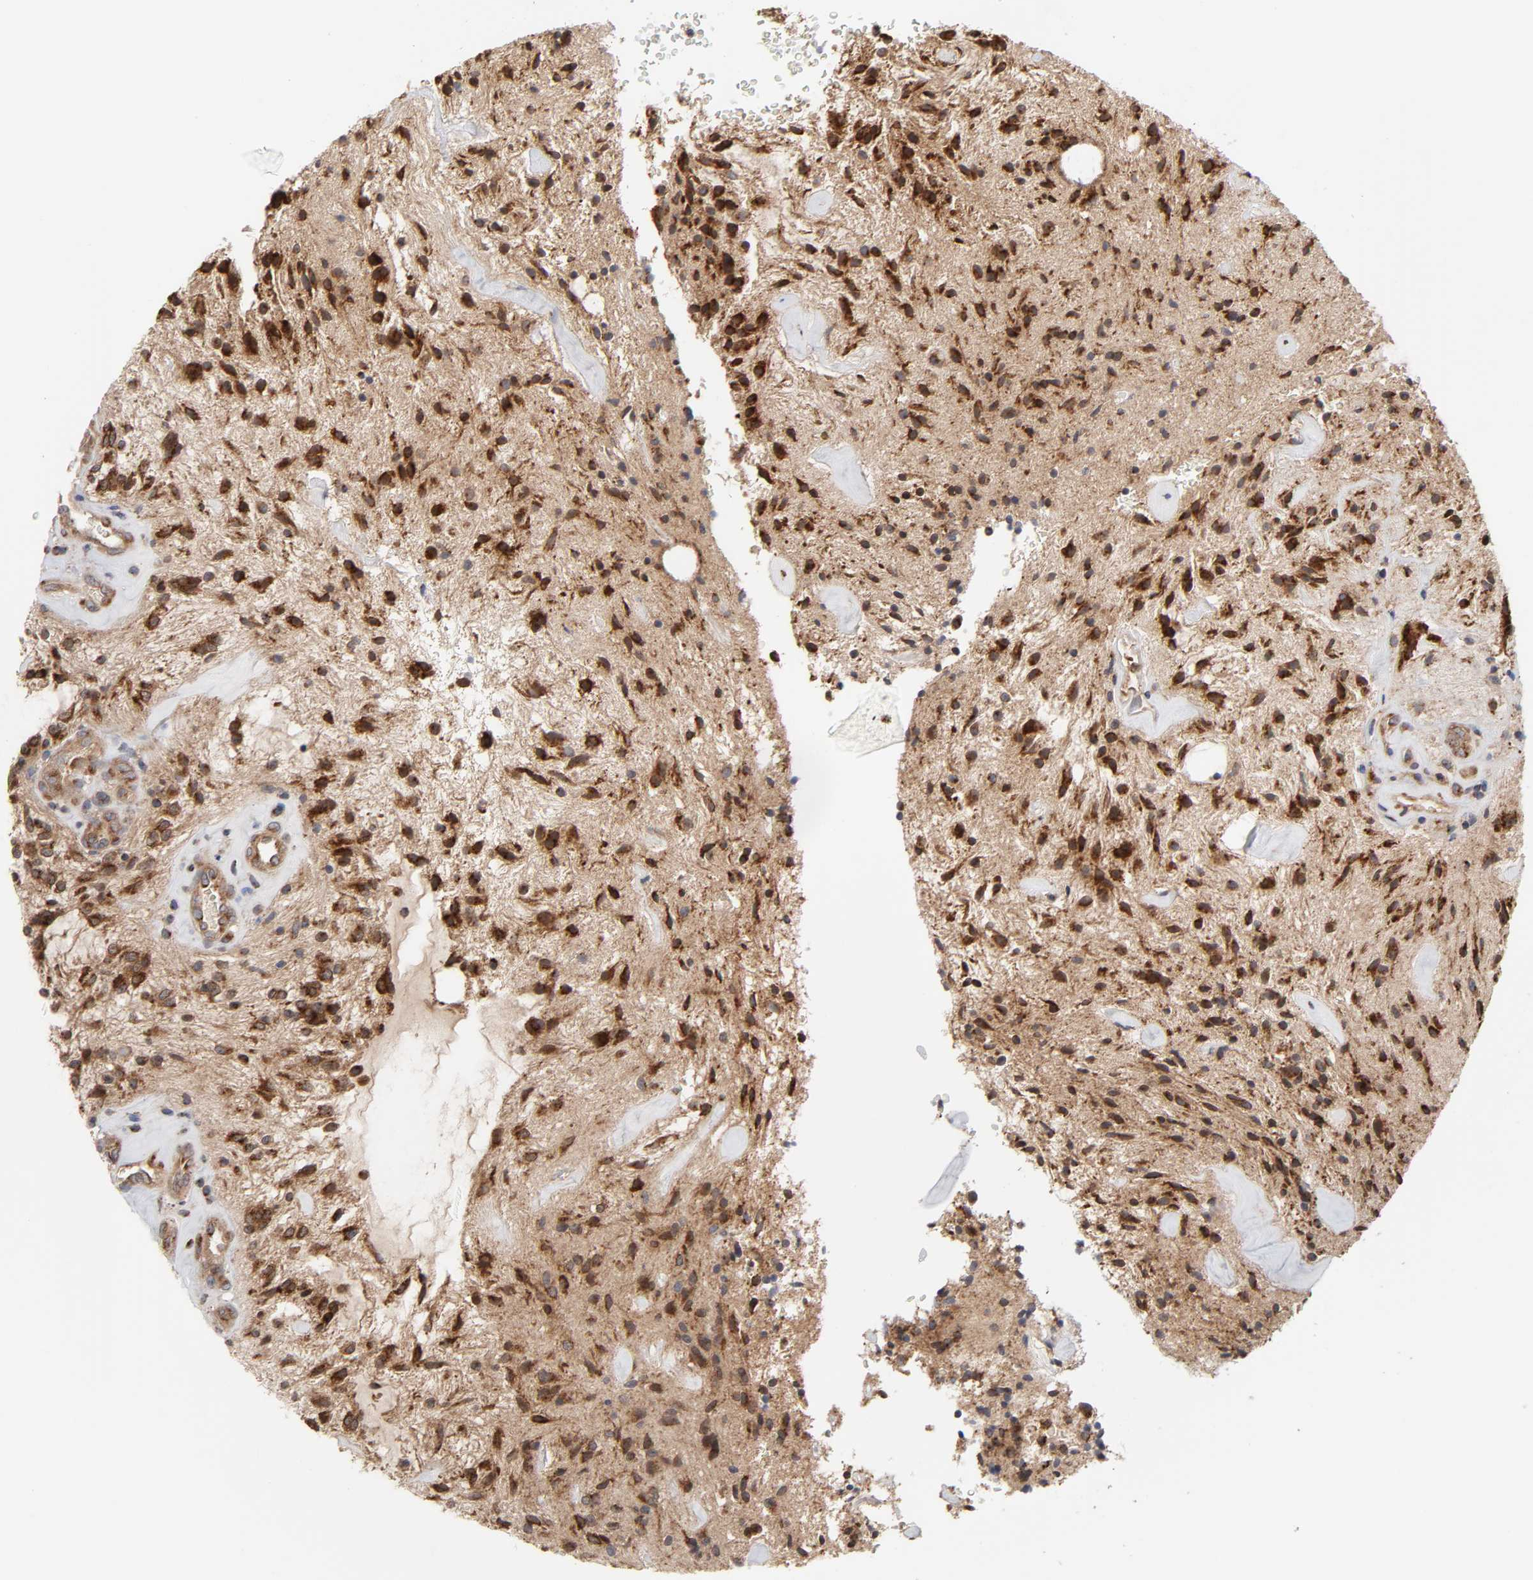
{"staining": {"intensity": "strong", "quantity": ">75%", "location": "cytoplasmic/membranous"}, "tissue": "glioma", "cell_type": "Tumor cells", "image_type": "cancer", "snomed": [{"axis": "morphology", "description": "Glioma, malignant, NOS"}, {"axis": "topography", "description": "Cerebellum"}], "caption": "A high-resolution histopathology image shows immunohistochemistry staining of glioma, which demonstrates strong cytoplasmic/membranous positivity in about >75% of tumor cells.", "gene": "GNPTG", "patient": {"sex": "female", "age": 10}}